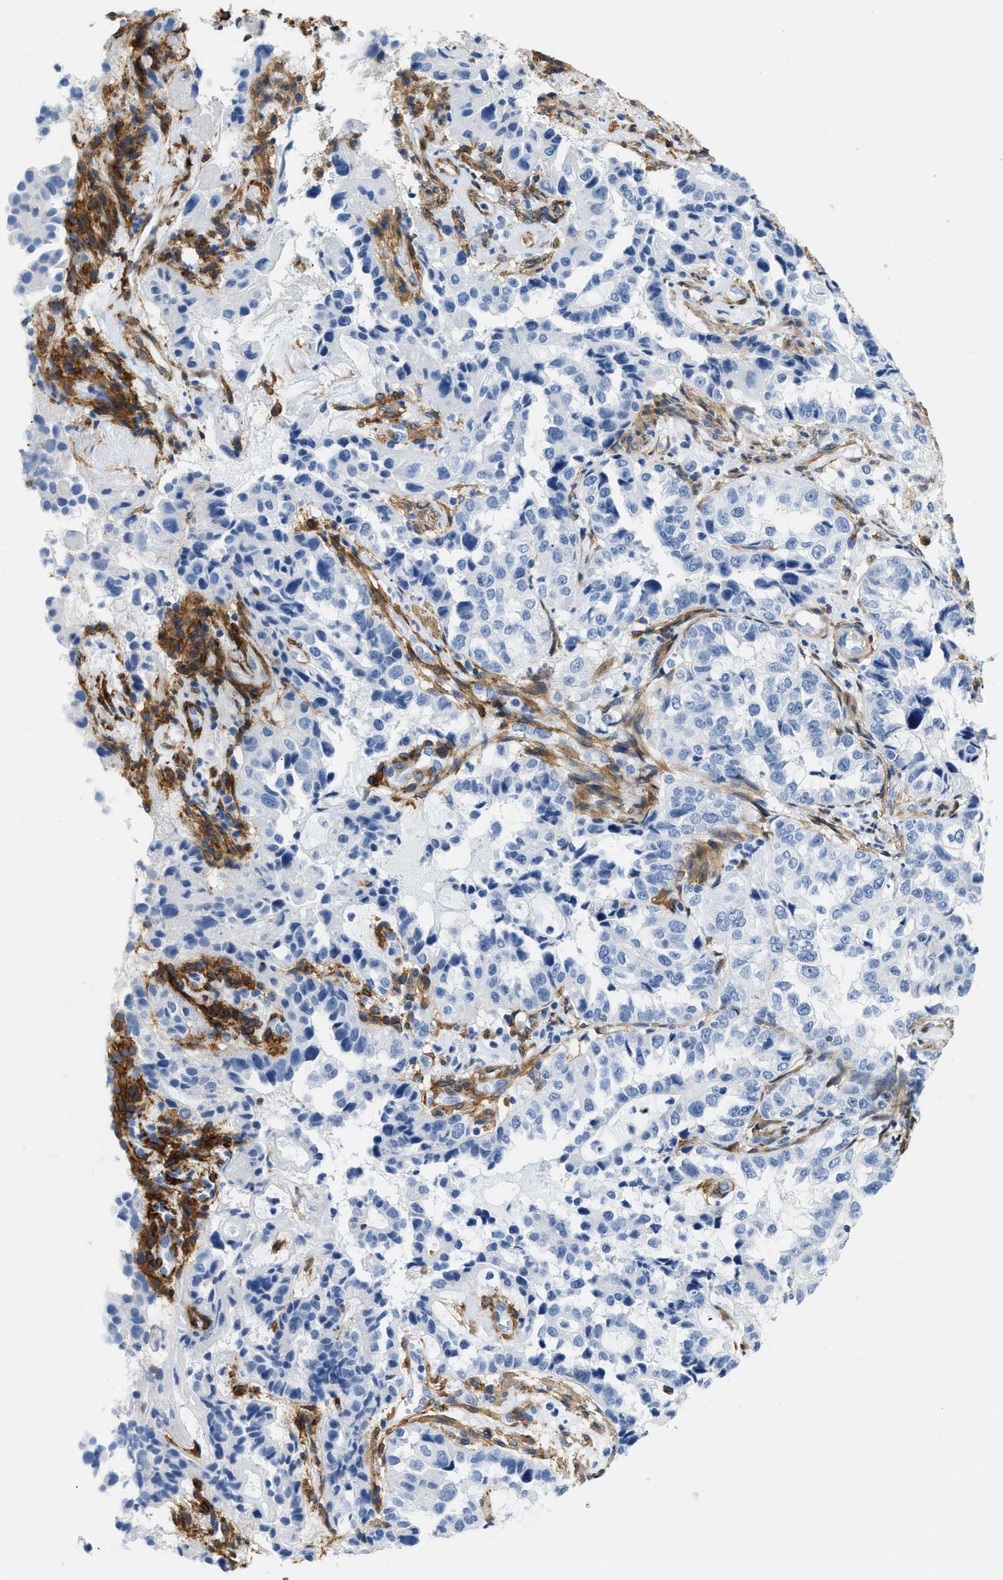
{"staining": {"intensity": "negative", "quantity": "none", "location": "none"}, "tissue": "endometrial cancer", "cell_type": "Tumor cells", "image_type": "cancer", "snomed": [{"axis": "morphology", "description": "Adenocarcinoma, NOS"}, {"axis": "topography", "description": "Endometrium"}], "caption": "Tumor cells are negative for brown protein staining in adenocarcinoma (endometrial).", "gene": "PDGFRB", "patient": {"sex": "female", "age": 85}}